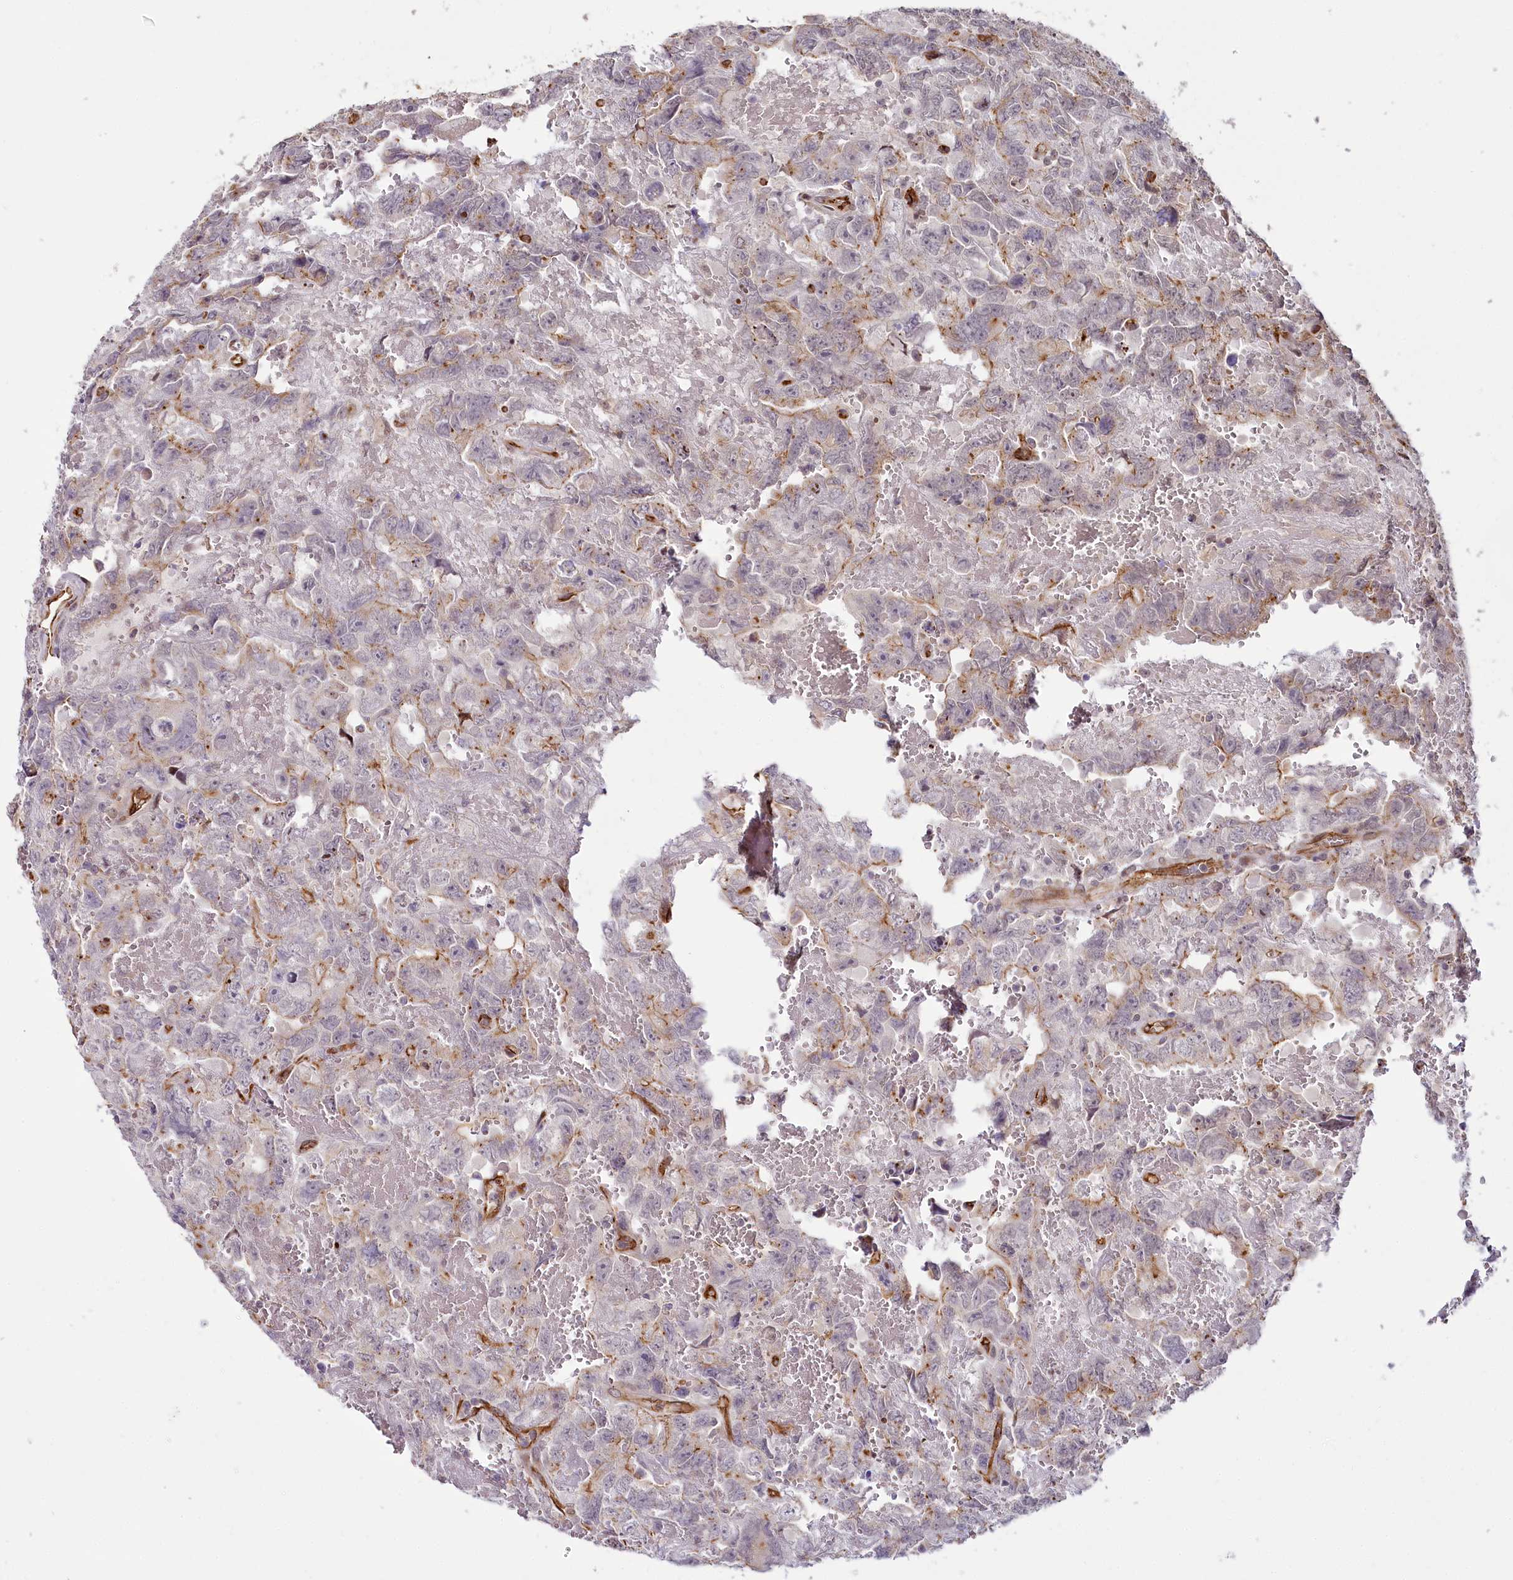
{"staining": {"intensity": "moderate", "quantity": "<25%", "location": "cytoplasmic/membranous"}, "tissue": "testis cancer", "cell_type": "Tumor cells", "image_type": "cancer", "snomed": [{"axis": "morphology", "description": "Carcinoma, Embryonal, NOS"}, {"axis": "topography", "description": "Testis"}], "caption": "Testis cancer tissue displays moderate cytoplasmic/membranous positivity in approximately <25% of tumor cells", "gene": "ALKBH8", "patient": {"sex": "male", "age": 45}}